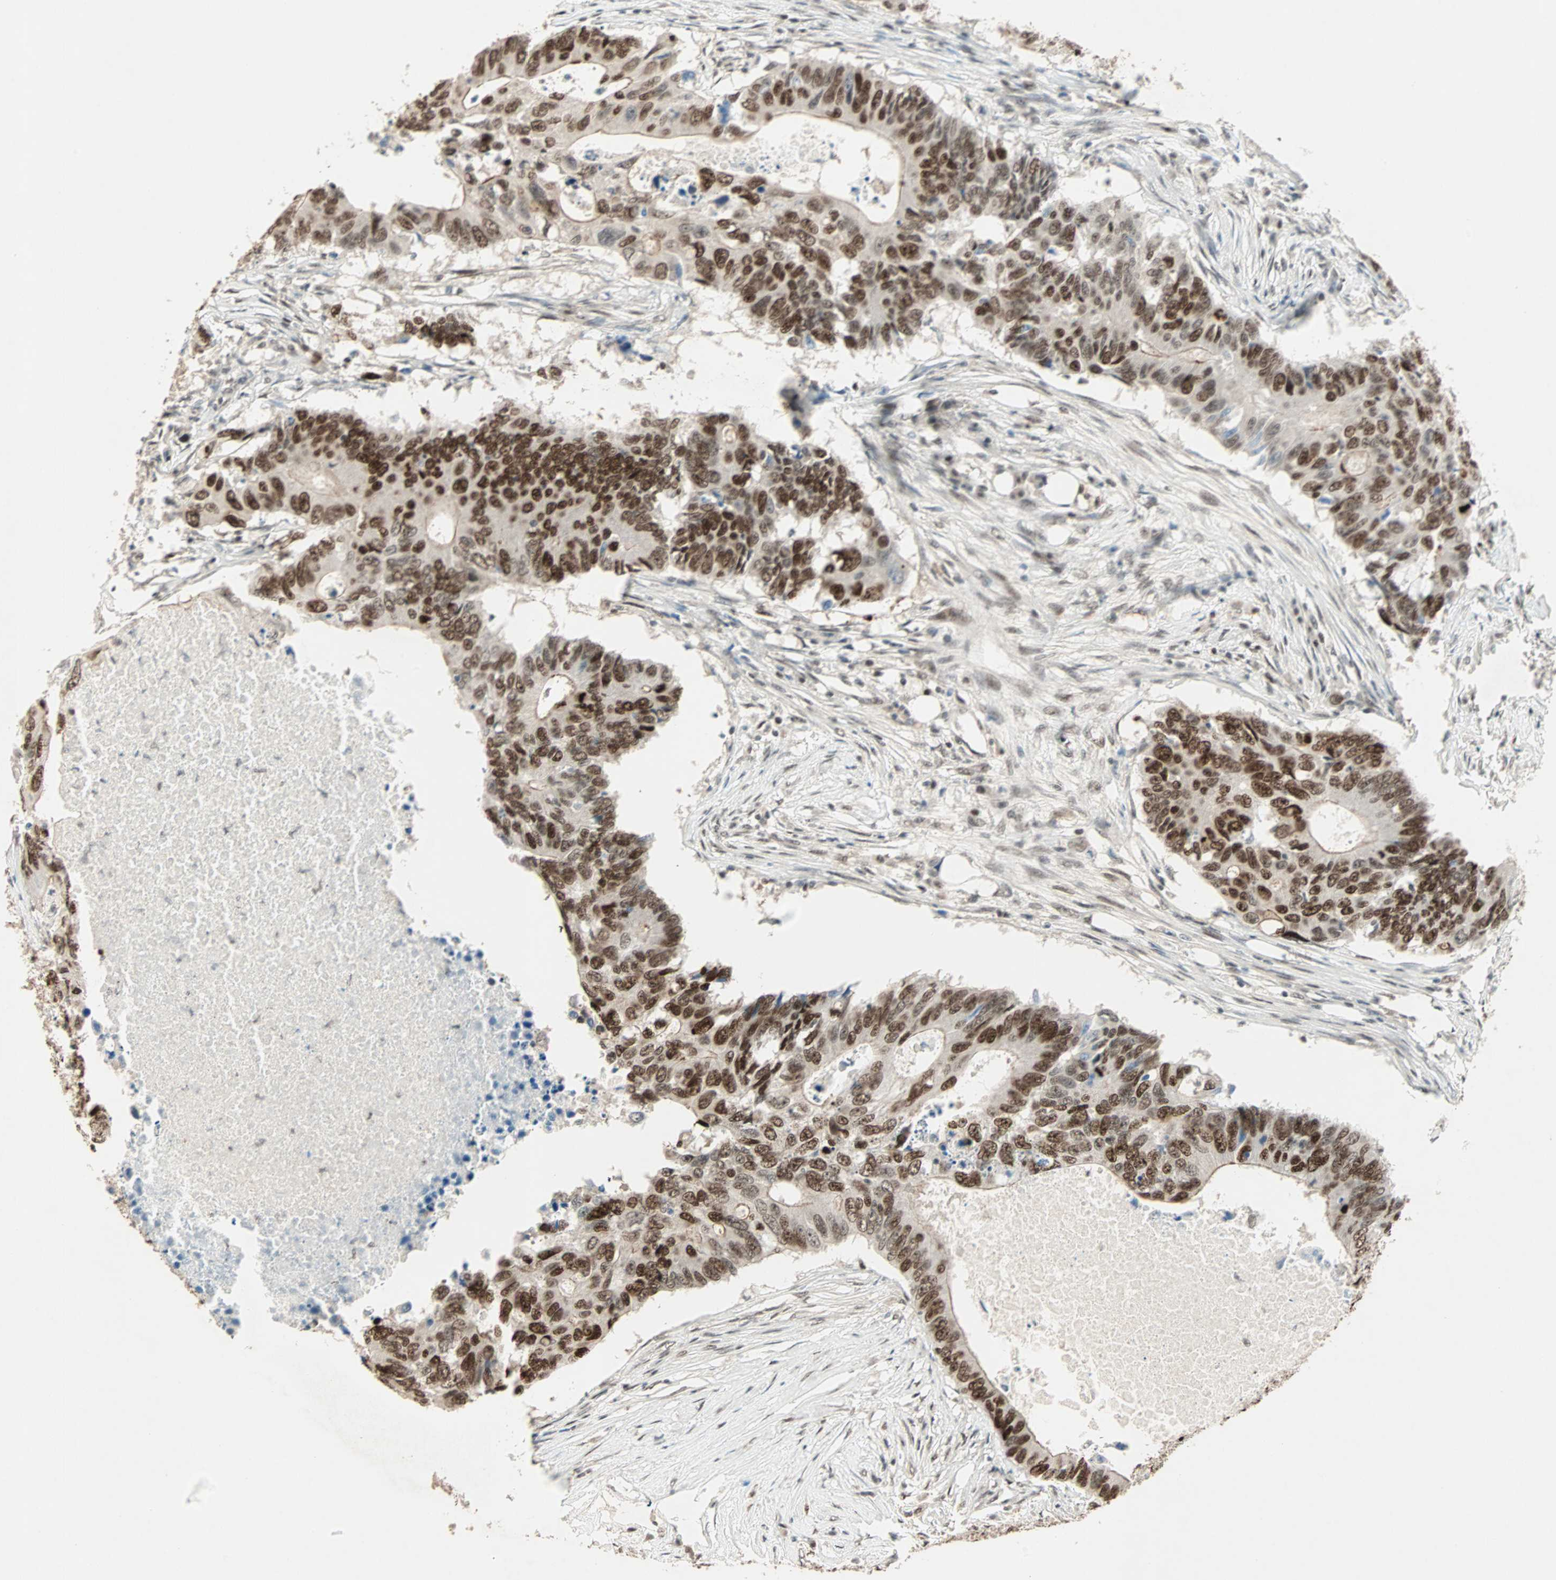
{"staining": {"intensity": "strong", "quantity": ">75%", "location": "cytoplasmic/membranous,nuclear"}, "tissue": "colorectal cancer", "cell_type": "Tumor cells", "image_type": "cancer", "snomed": [{"axis": "morphology", "description": "Adenocarcinoma, NOS"}, {"axis": "topography", "description": "Colon"}], "caption": "Protein expression analysis of human adenocarcinoma (colorectal) reveals strong cytoplasmic/membranous and nuclear staining in about >75% of tumor cells. (brown staining indicates protein expression, while blue staining denotes nuclei).", "gene": "MDC1", "patient": {"sex": "male", "age": 71}}